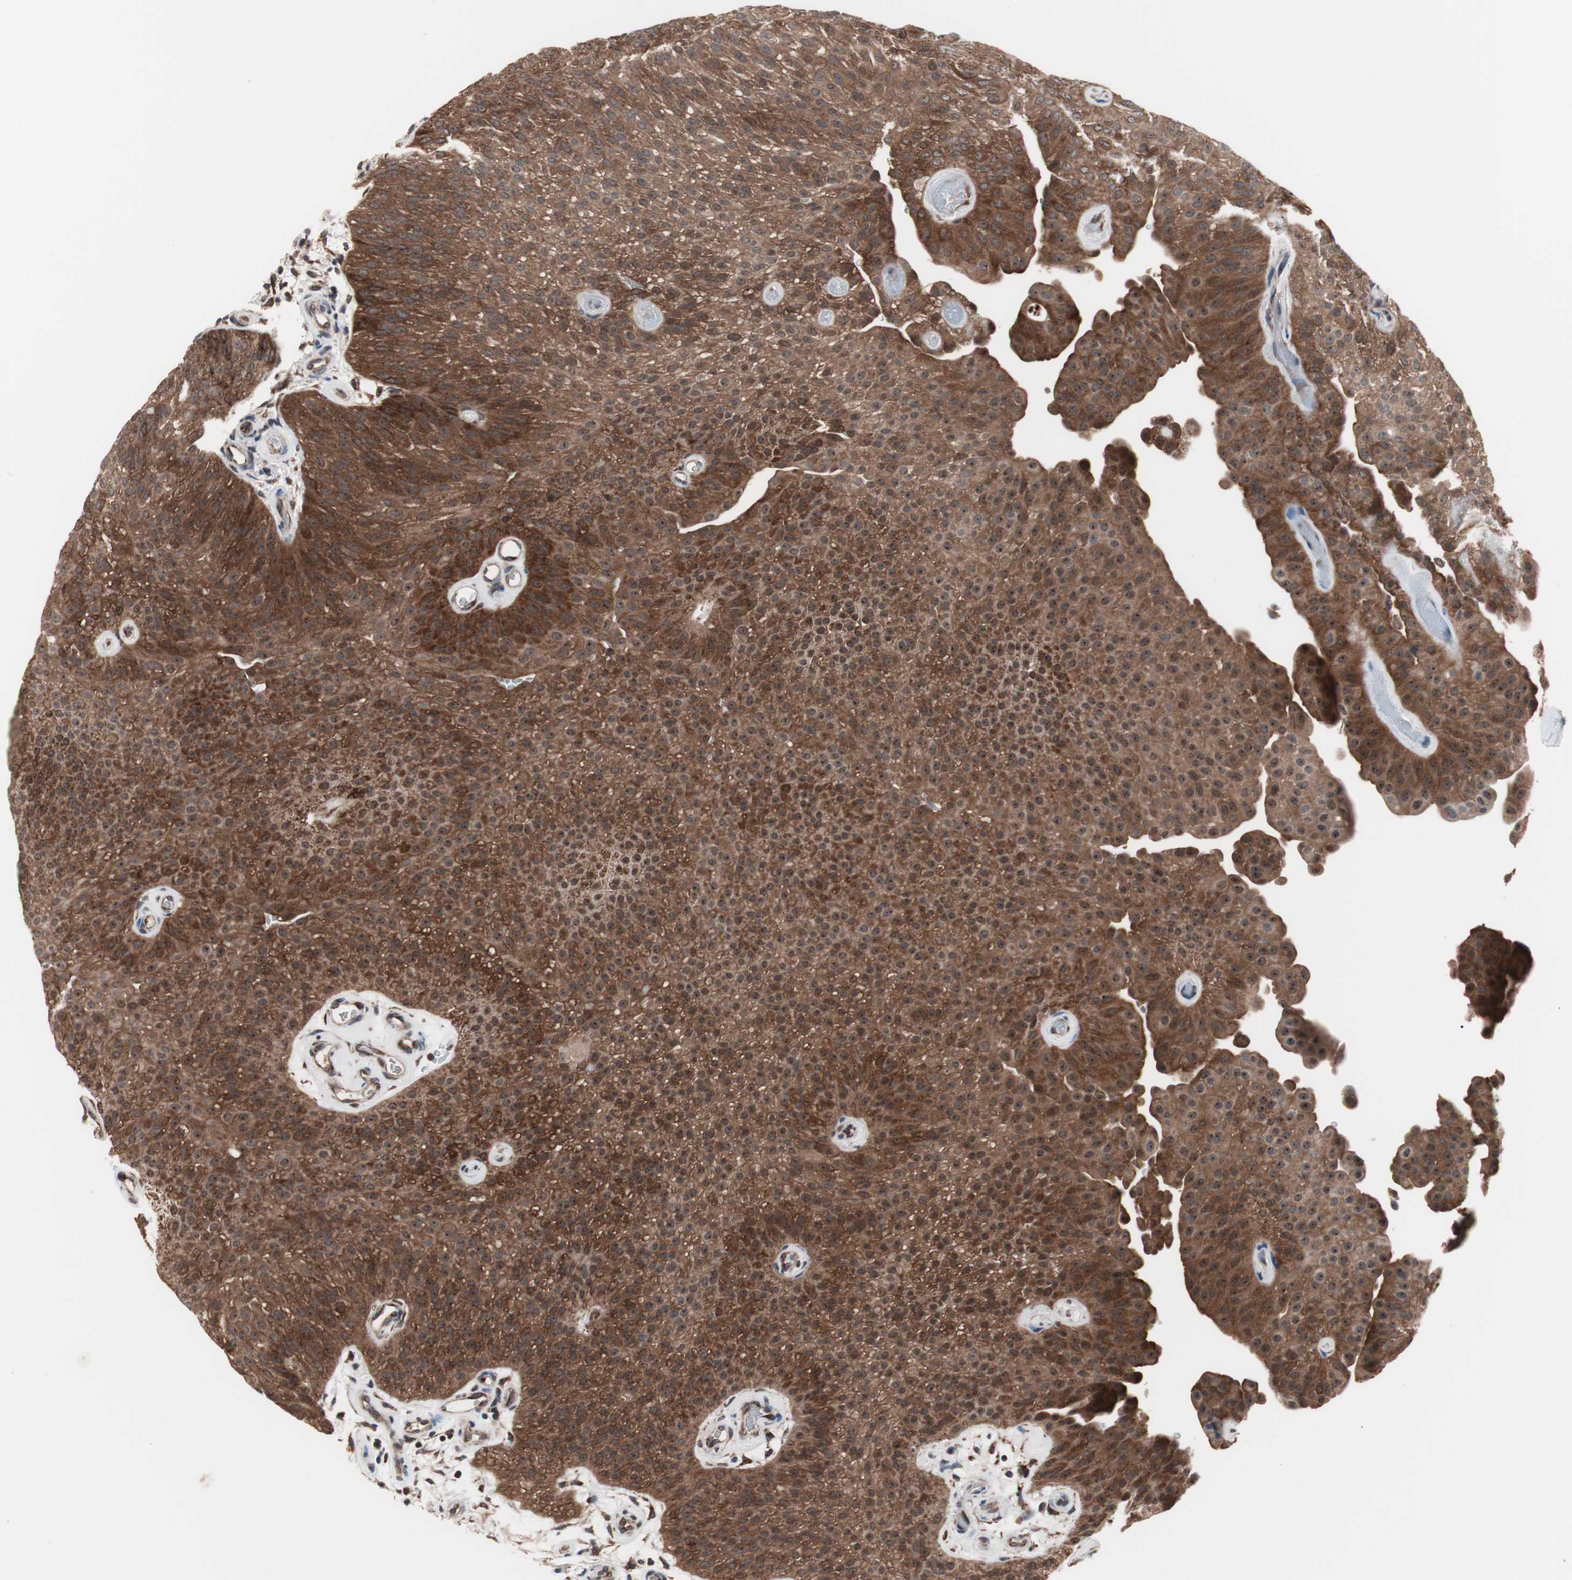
{"staining": {"intensity": "moderate", "quantity": ">75%", "location": "cytoplasmic/membranous,nuclear"}, "tissue": "urothelial cancer", "cell_type": "Tumor cells", "image_type": "cancer", "snomed": [{"axis": "morphology", "description": "Urothelial carcinoma, Low grade"}, {"axis": "topography", "description": "Urinary bladder"}], "caption": "Urothelial cancer tissue shows moderate cytoplasmic/membranous and nuclear staining in approximately >75% of tumor cells, visualized by immunohistochemistry.", "gene": "IRS1", "patient": {"sex": "female", "age": 60}}